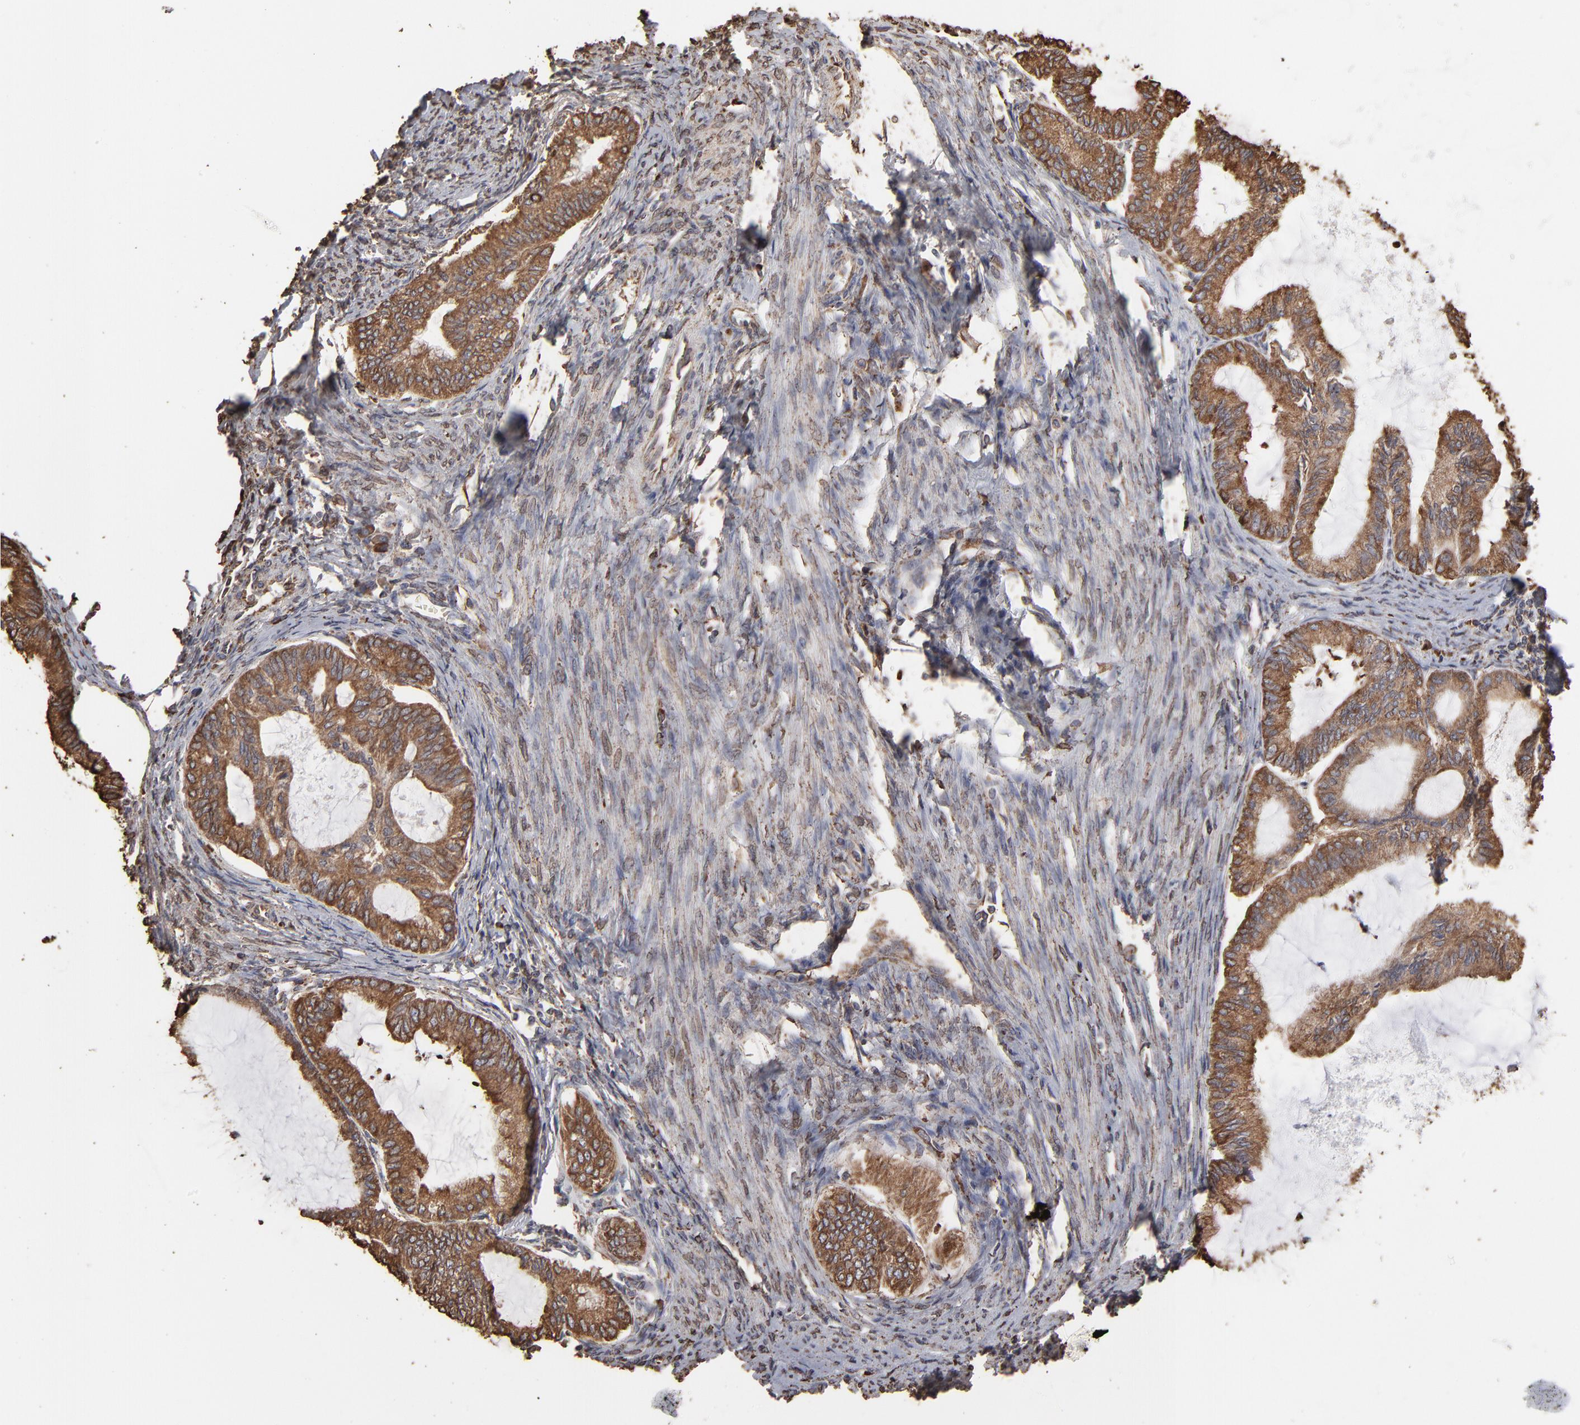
{"staining": {"intensity": "moderate", "quantity": ">75%", "location": "cytoplasmic/membranous"}, "tissue": "endometrial cancer", "cell_type": "Tumor cells", "image_type": "cancer", "snomed": [{"axis": "morphology", "description": "Adenocarcinoma, NOS"}, {"axis": "topography", "description": "Endometrium"}], "caption": "Moderate cytoplasmic/membranous staining is present in approximately >75% of tumor cells in endometrial cancer. Using DAB (brown) and hematoxylin (blue) stains, captured at high magnification using brightfield microscopy.", "gene": "PDIA3", "patient": {"sex": "female", "age": 86}}